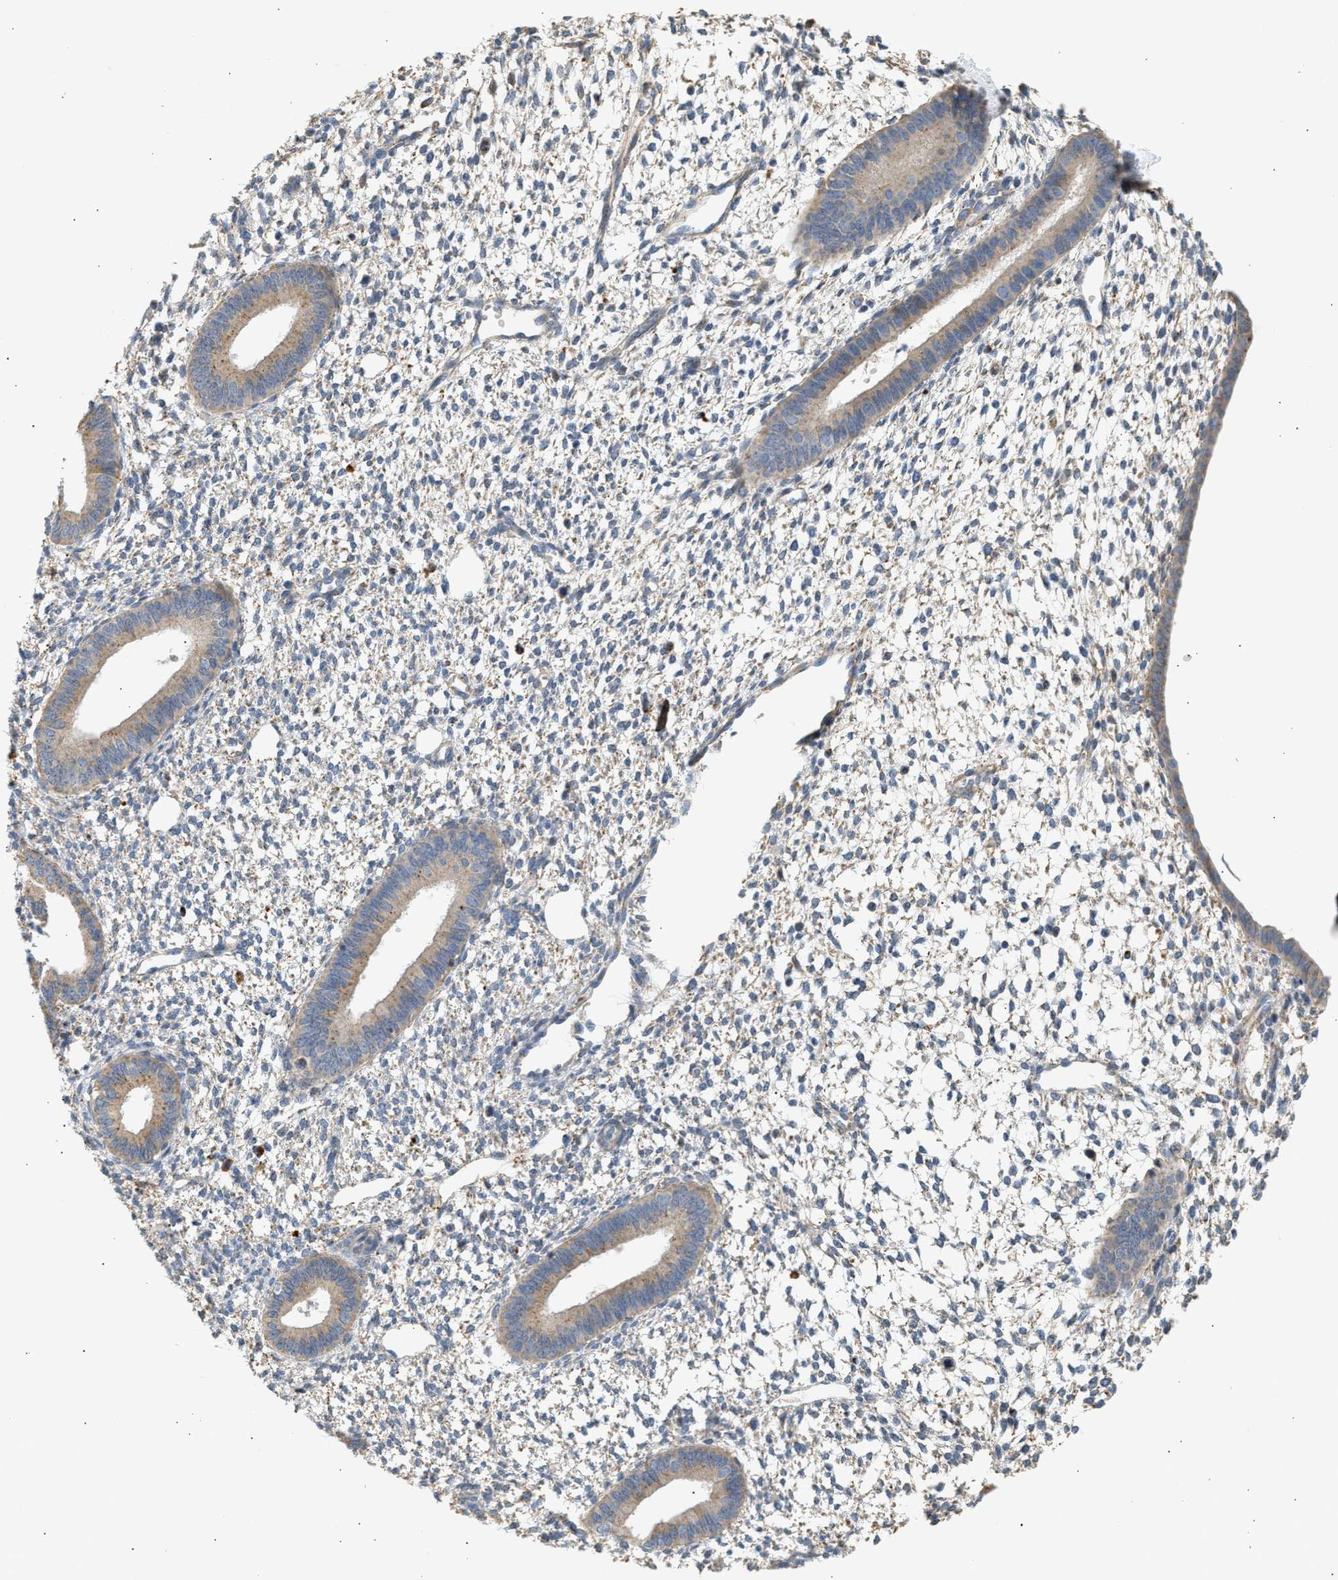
{"staining": {"intensity": "negative", "quantity": "none", "location": "none"}, "tissue": "endometrium", "cell_type": "Cells in endometrial stroma", "image_type": "normal", "snomed": [{"axis": "morphology", "description": "Normal tissue, NOS"}, {"axis": "topography", "description": "Endometrium"}], "caption": "Immunohistochemistry (IHC) photomicrograph of benign endometrium: endometrium stained with DAB (3,3'-diaminobenzidine) exhibits no significant protein positivity in cells in endometrial stroma.", "gene": "ENTHD1", "patient": {"sex": "female", "age": 46}}